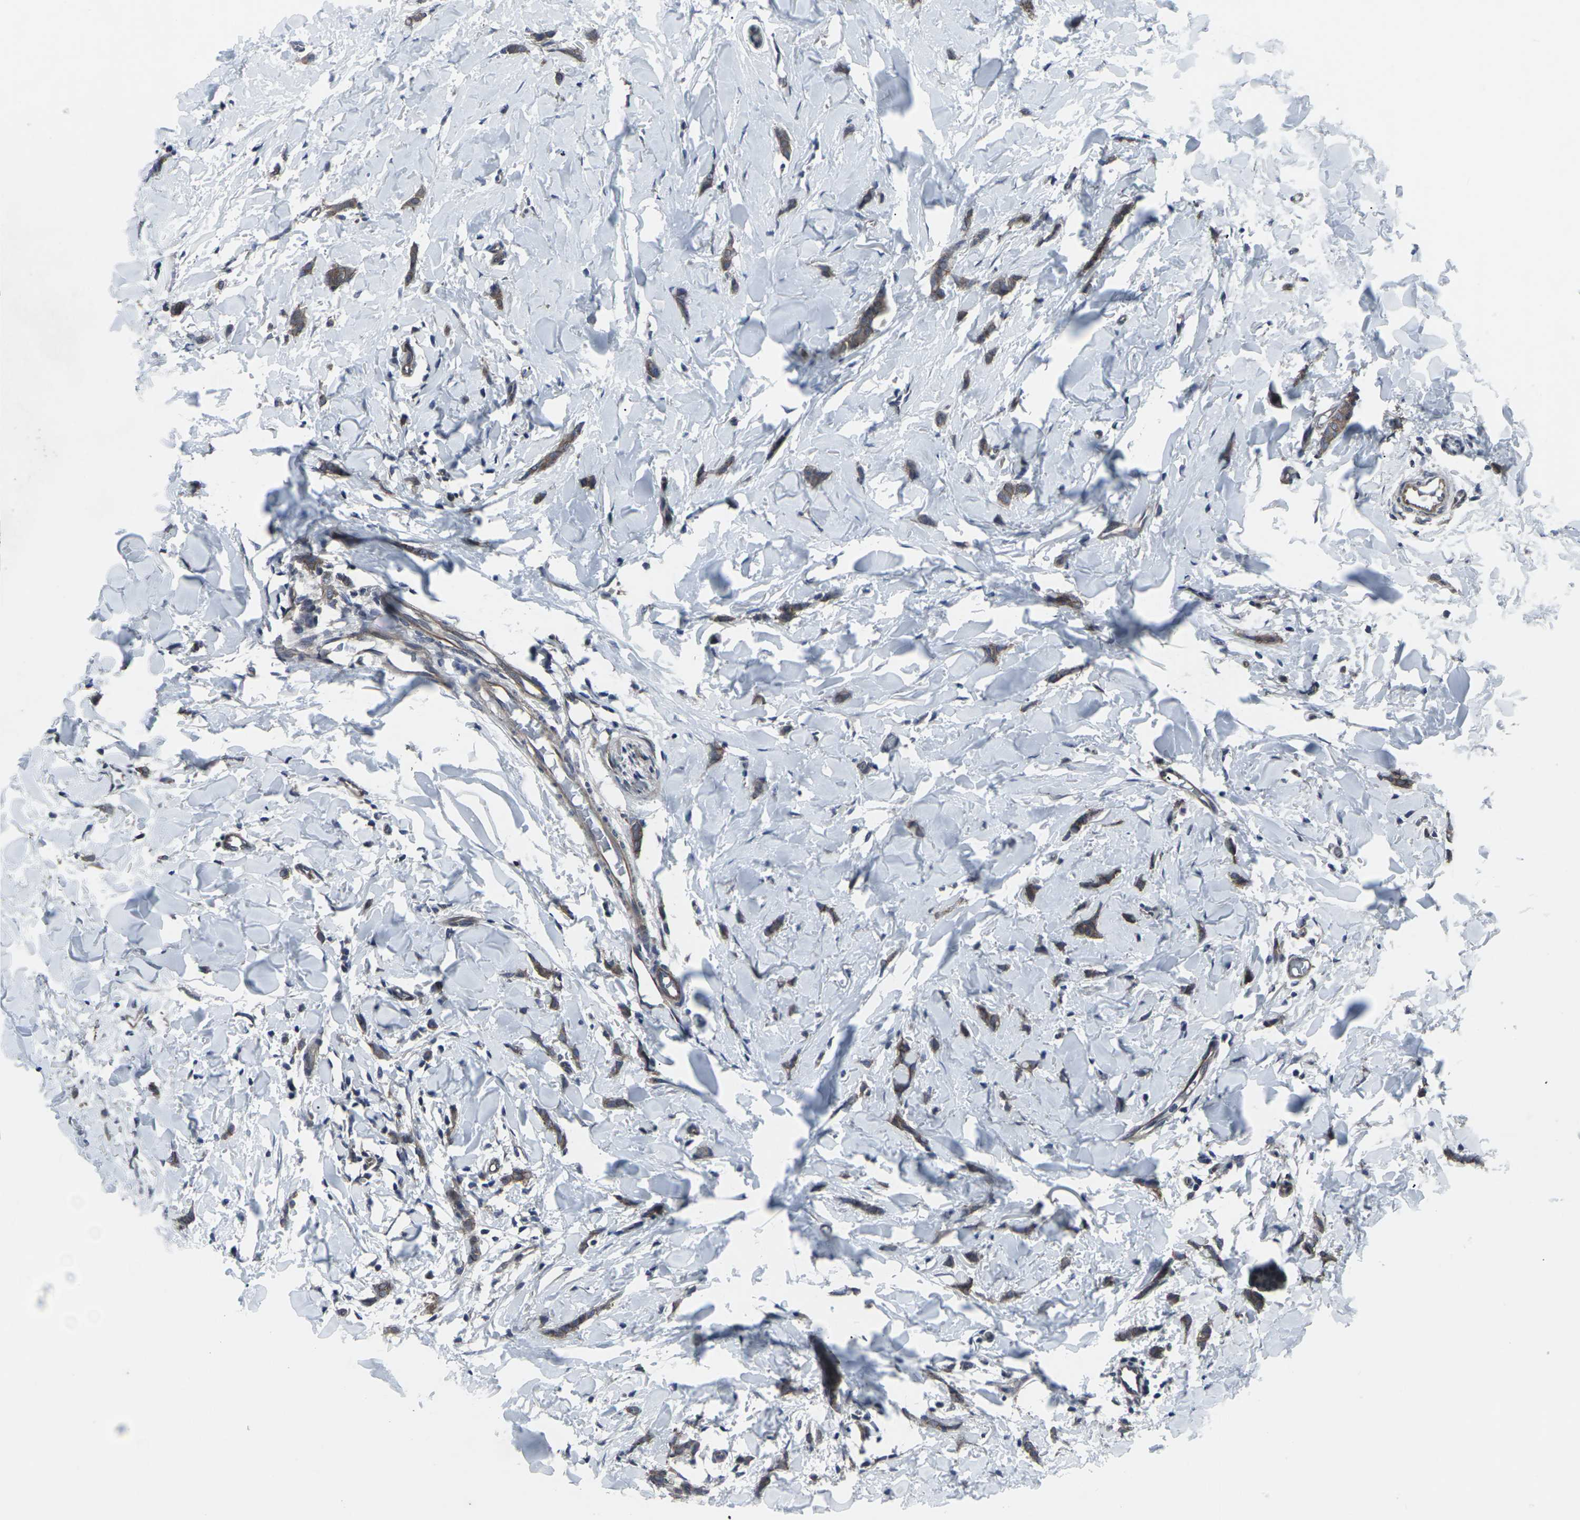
{"staining": {"intensity": "moderate", "quantity": ">75%", "location": "cytoplasmic/membranous"}, "tissue": "breast cancer", "cell_type": "Tumor cells", "image_type": "cancer", "snomed": [{"axis": "morphology", "description": "Lobular carcinoma"}, {"axis": "topography", "description": "Skin"}, {"axis": "topography", "description": "Breast"}], "caption": "Breast lobular carcinoma stained with IHC shows moderate cytoplasmic/membranous positivity in about >75% of tumor cells. (DAB (3,3'-diaminobenzidine) IHC, brown staining for protein, blue staining for nuclei).", "gene": "MAPKAPK2", "patient": {"sex": "female", "age": 46}}